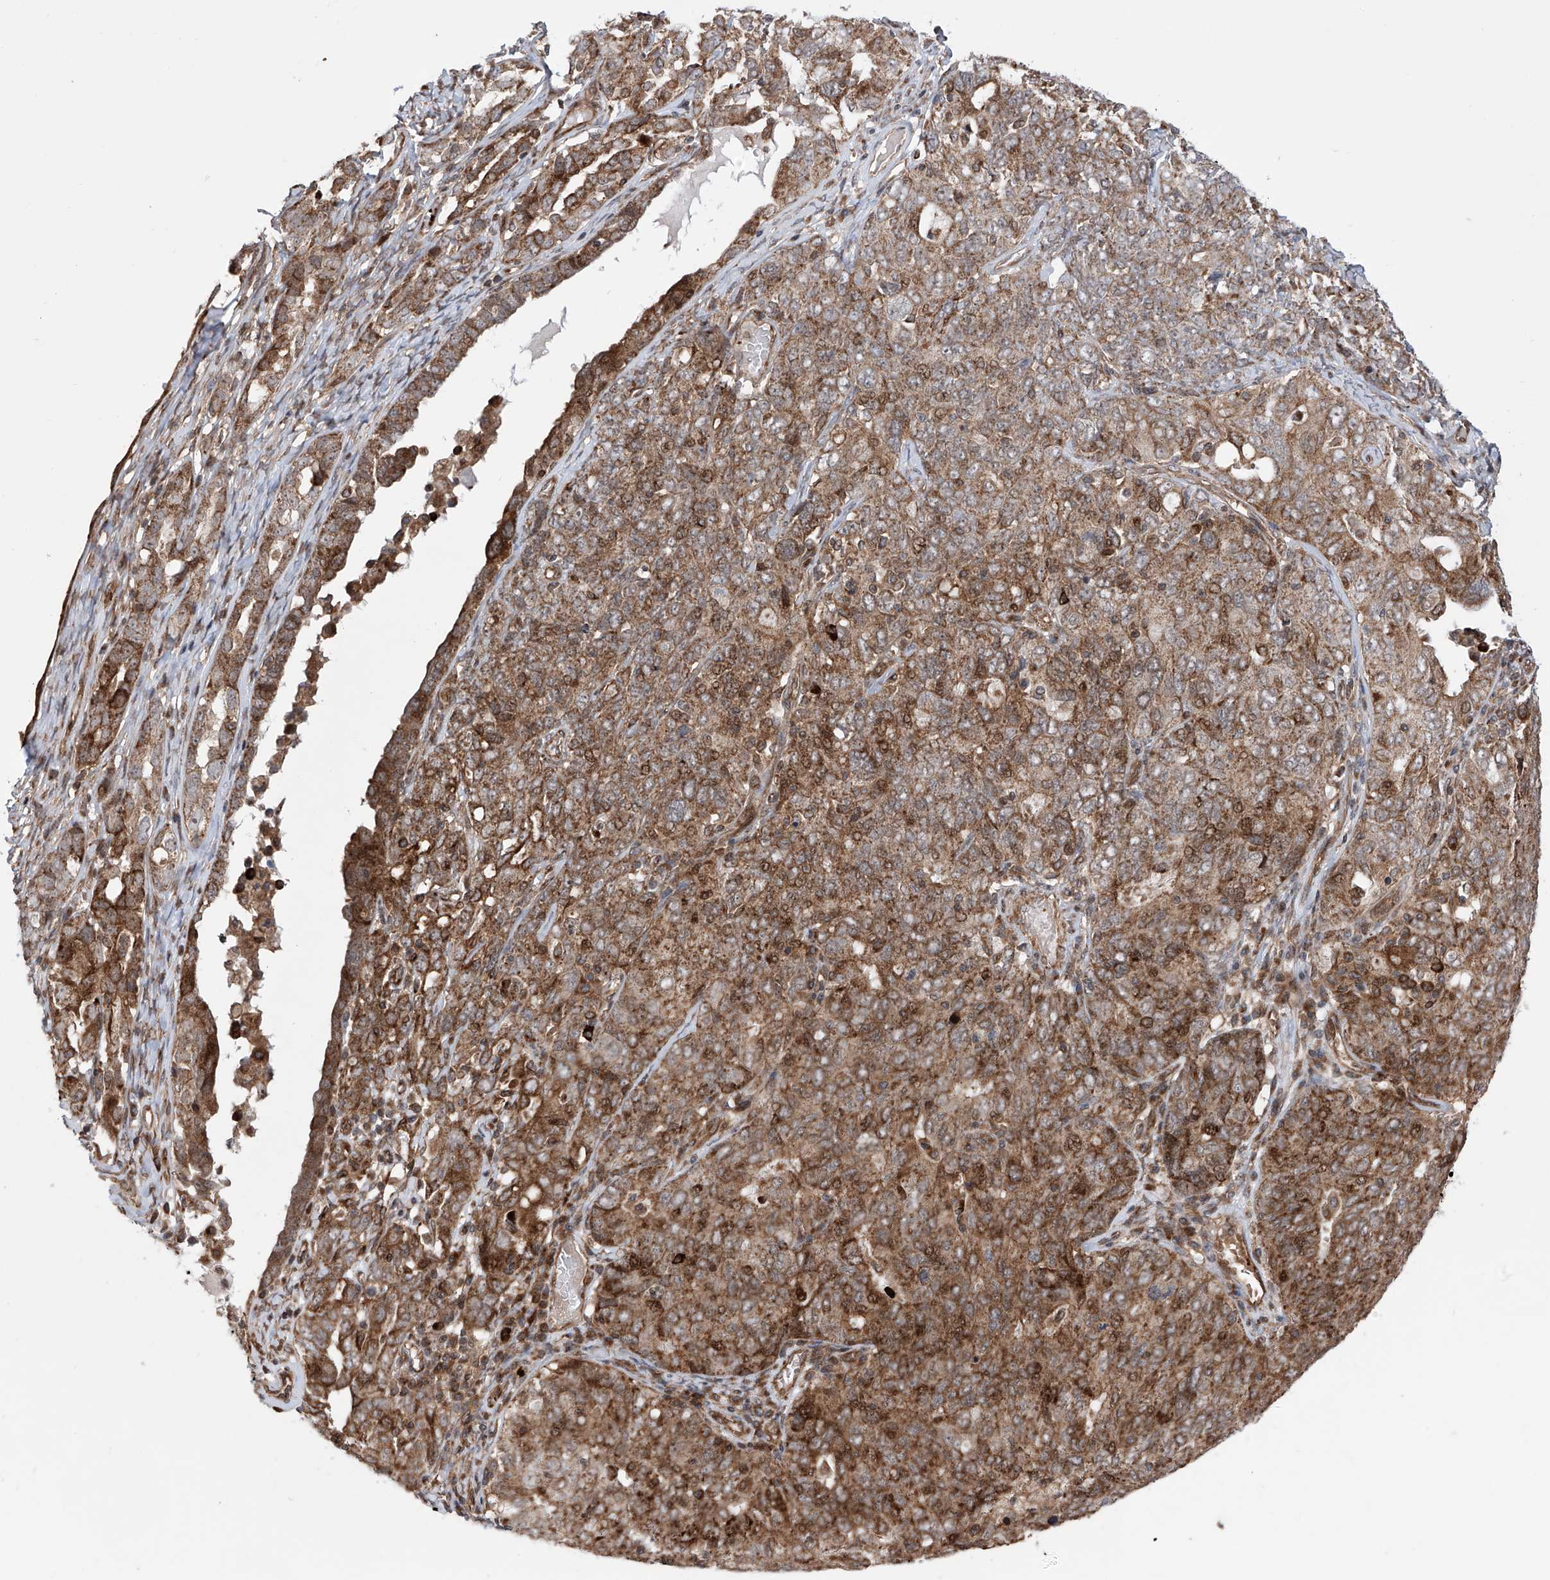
{"staining": {"intensity": "moderate", "quantity": ">75%", "location": "cytoplasmic/membranous"}, "tissue": "ovarian cancer", "cell_type": "Tumor cells", "image_type": "cancer", "snomed": [{"axis": "morphology", "description": "Carcinoma, endometroid"}, {"axis": "topography", "description": "Ovary"}], "caption": "This is a histology image of IHC staining of ovarian cancer, which shows moderate staining in the cytoplasmic/membranous of tumor cells.", "gene": "APAF1", "patient": {"sex": "female", "age": 62}}